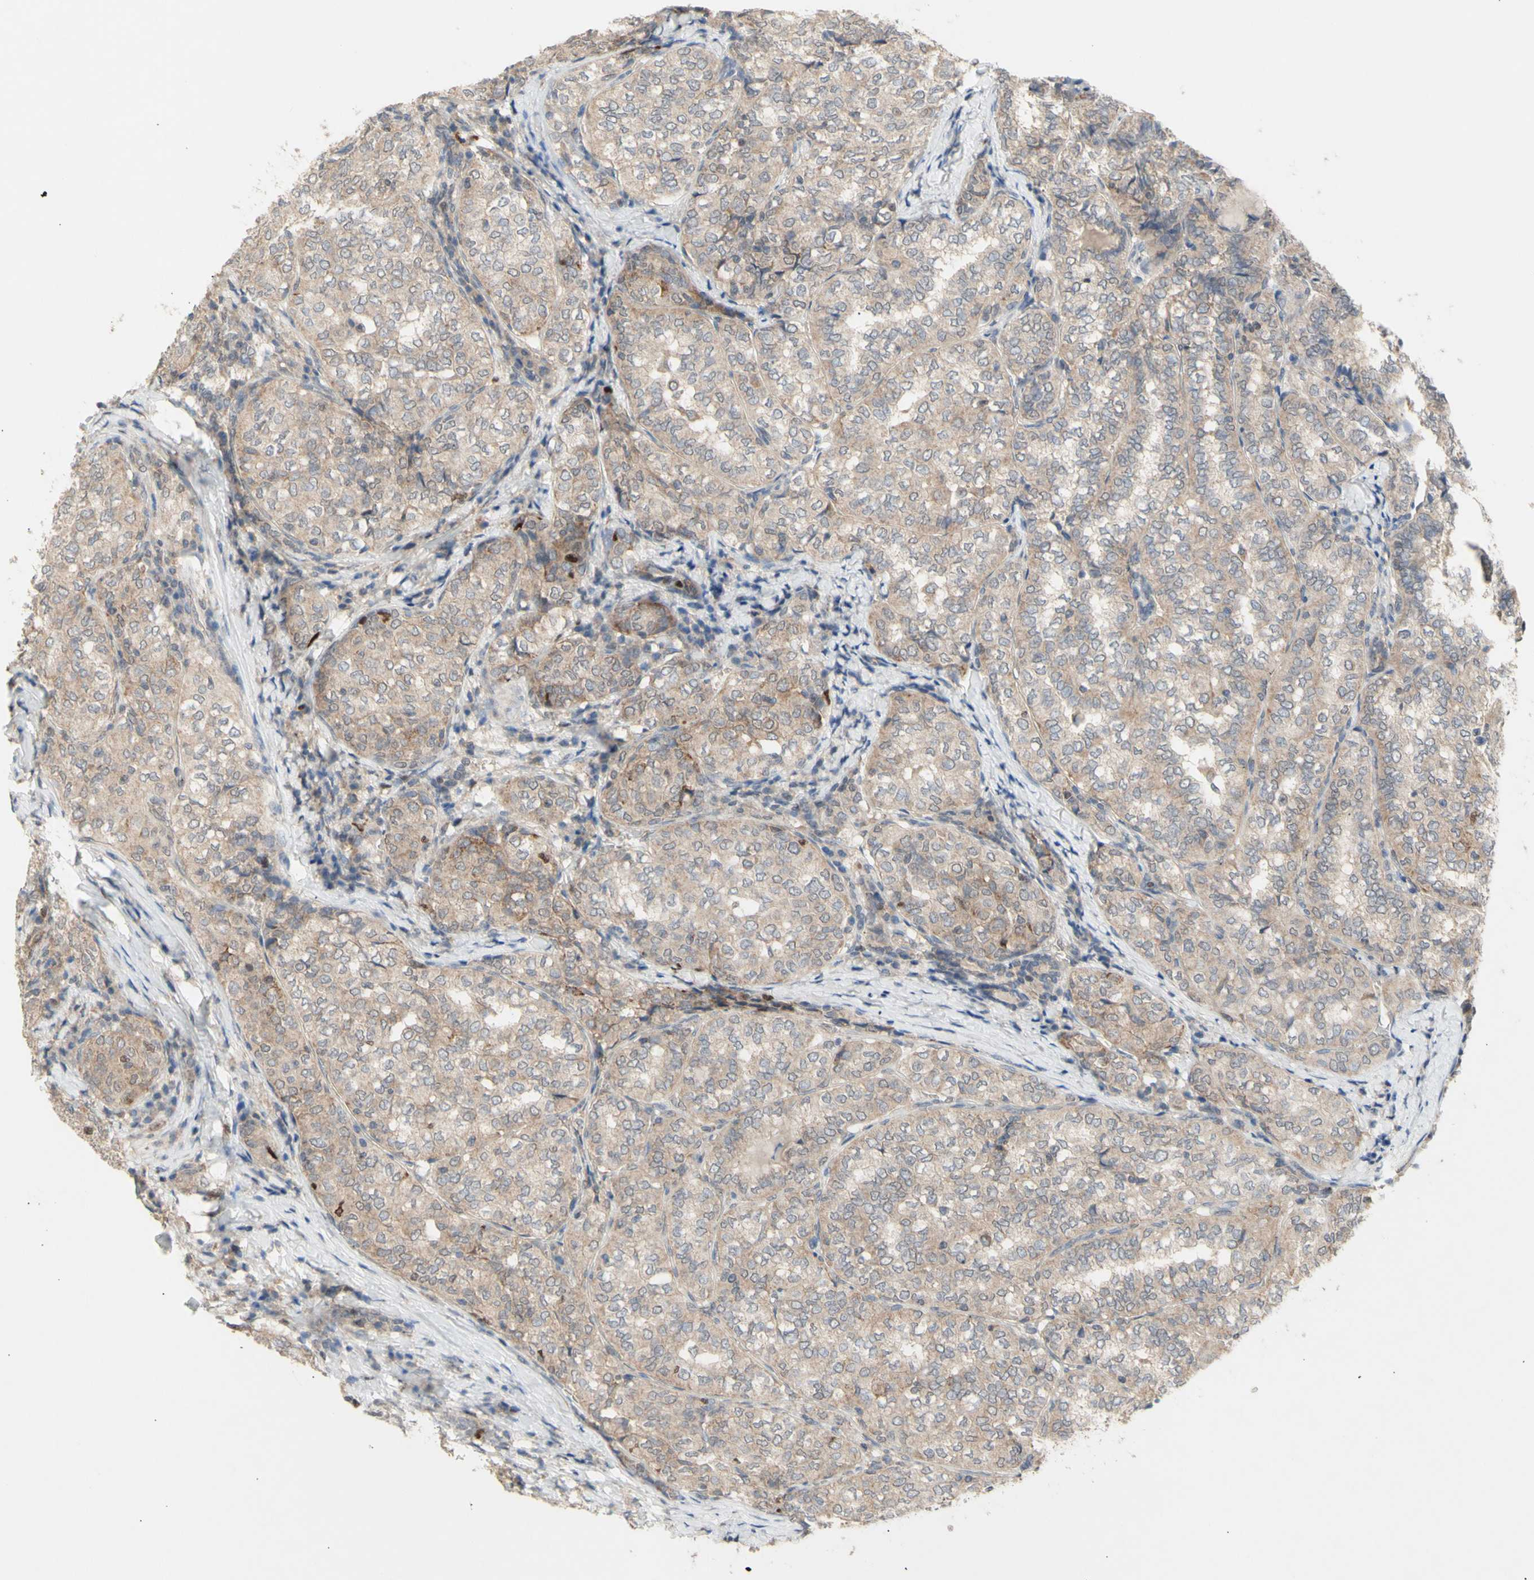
{"staining": {"intensity": "weak", "quantity": ">75%", "location": "cytoplasmic/membranous"}, "tissue": "thyroid cancer", "cell_type": "Tumor cells", "image_type": "cancer", "snomed": [{"axis": "morphology", "description": "Normal tissue, NOS"}, {"axis": "morphology", "description": "Papillary adenocarcinoma, NOS"}, {"axis": "topography", "description": "Thyroid gland"}], "caption": "Papillary adenocarcinoma (thyroid) stained with DAB (3,3'-diaminobenzidine) IHC demonstrates low levels of weak cytoplasmic/membranous expression in approximately >75% of tumor cells.", "gene": "NLRP1", "patient": {"sex": "female", "age": 30}}